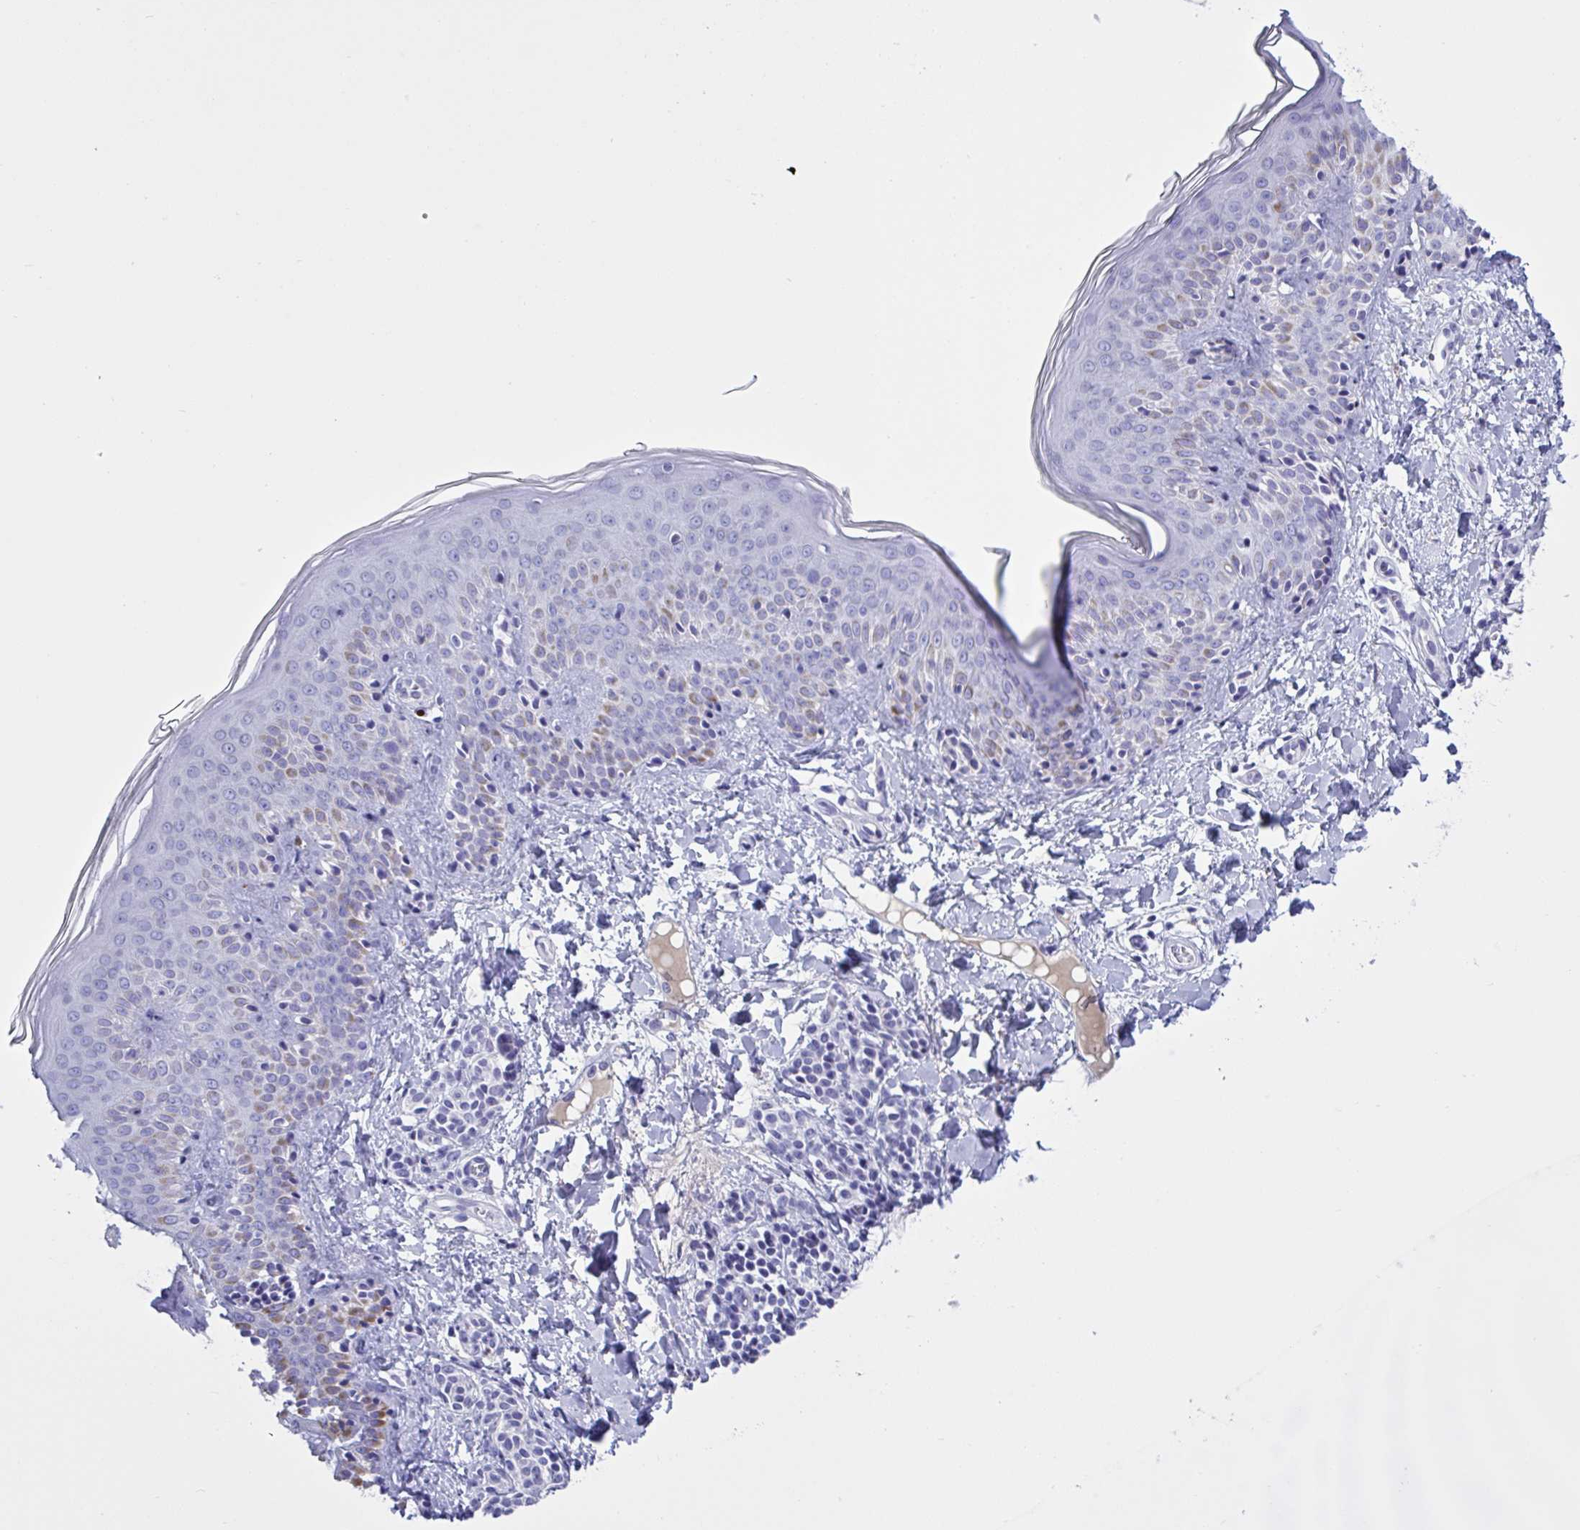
{"staining": {"intensity": "negative", "quantity": "none", "location": "none"}, "tissue": "skin", "cell_type": "Fibroblasts", "image_type": "normal", "snomed": [{"axis": "morphology", "description": "Normal tissue, NOS"}, {"axis": "topography", "description": "Skin"}], "caption": "The histopathology image shows no staining of fibroblasts in normal skin. The staining was performed using DAB to visualize the protein expression in brown, while the nuclei were stained in blue with hematoxylin (Magnification: 20x).", "gene": "USP35", "patient": {"sex": "male", "age": 16}}